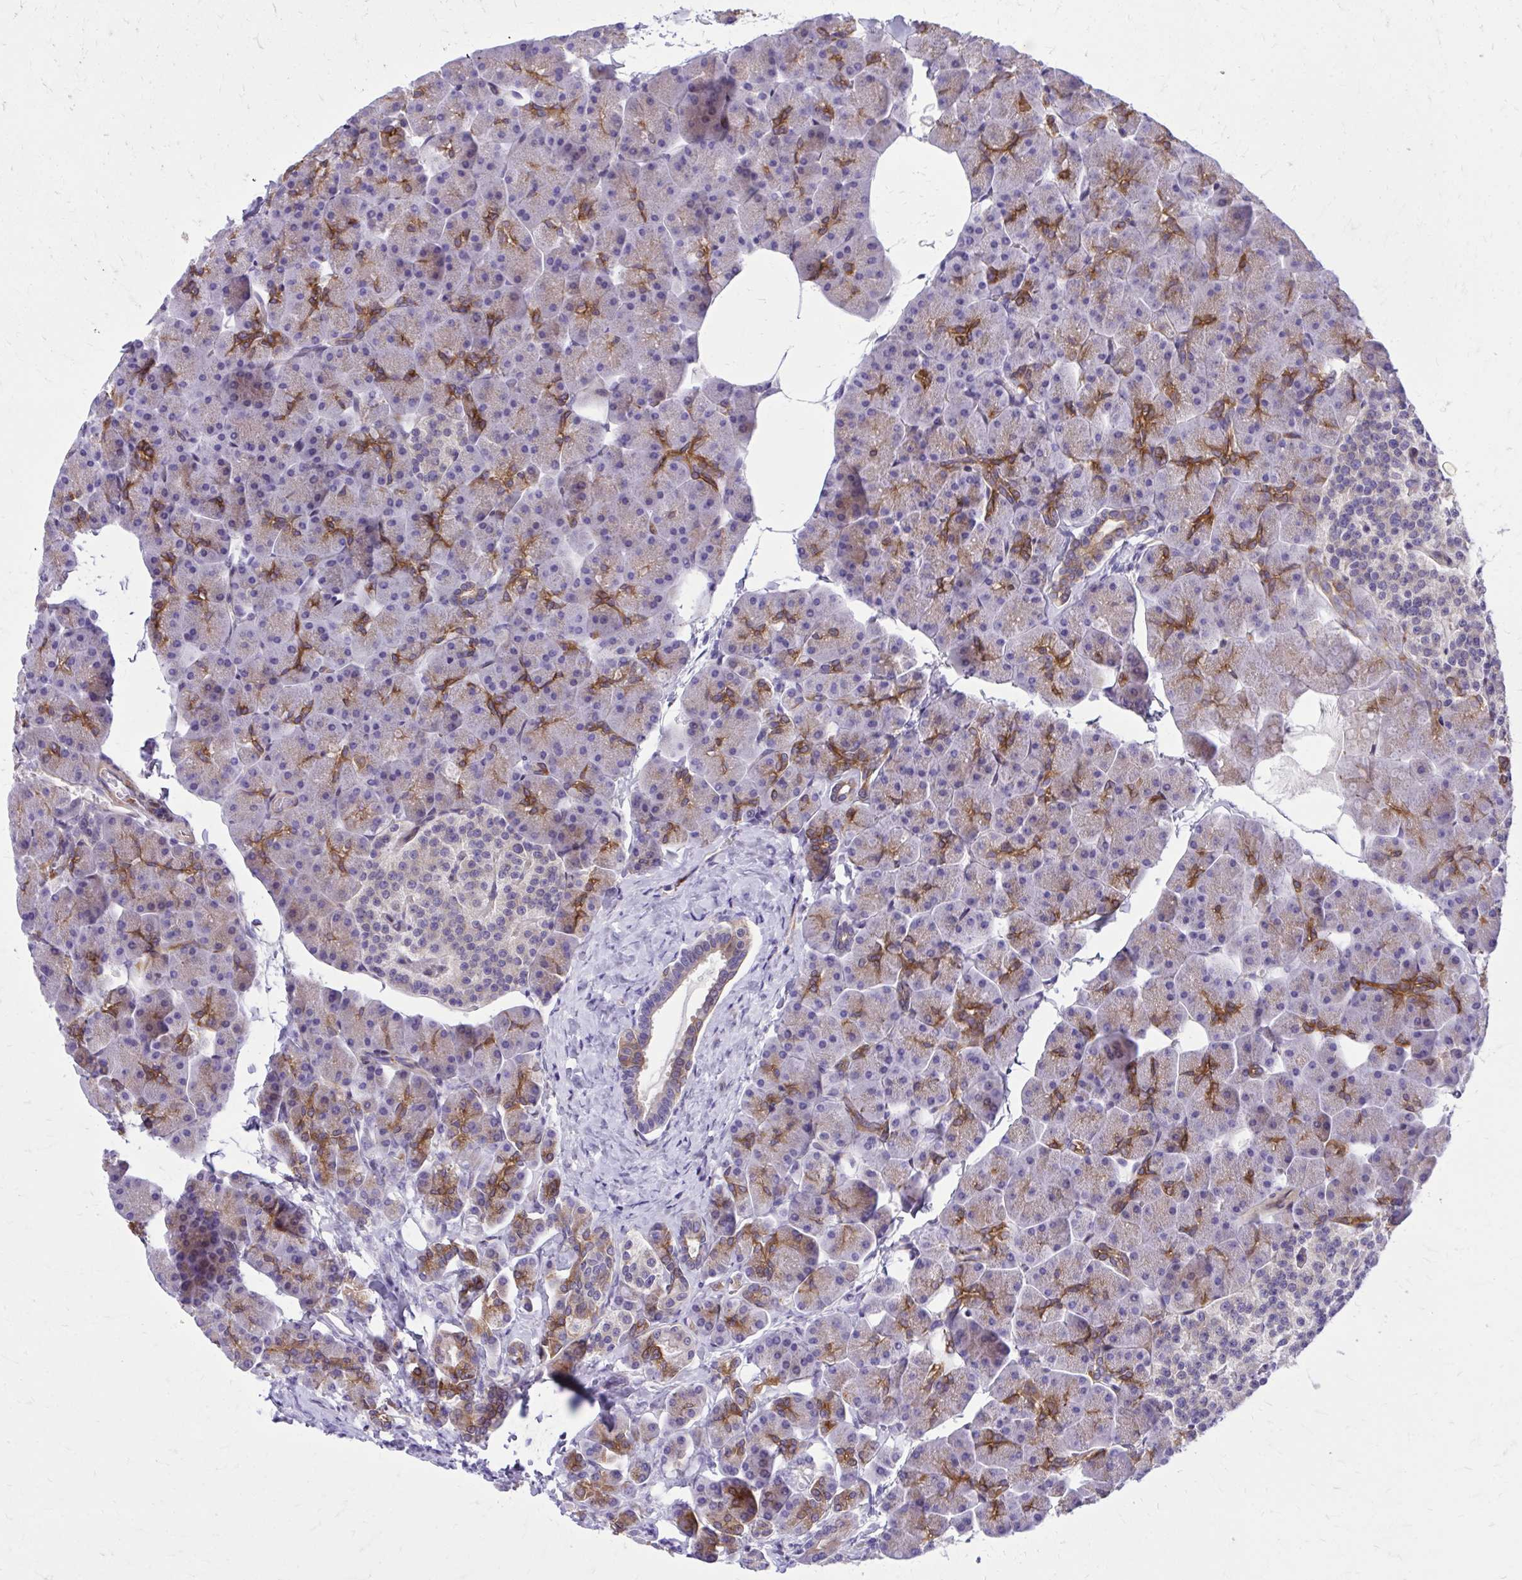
{"staining": {"intensity": "strong", "quantity": "<25%", "location": "cytoplasmic/membranous"}, "tissue": "pancreas", "cell_type": "Exocrine glandular cells", "image_type": "normal", "snomed": [{"axis": "morphology", "description": "Normal tissue, NOS"}, {"axis": "topography", "description": "Pancreas"}], "caption": "Brown immunohistochemical staining in unremarkable human pancreas exhibits strong cytoplasmic/membranous positivity in approximately <25% of exocrine glandular cells. (DAB IHC, brown staining for protein, blue staining for nuclei).", "gene": "ADAMTSL1", "patient": {"sex": "male", "age": 35}}